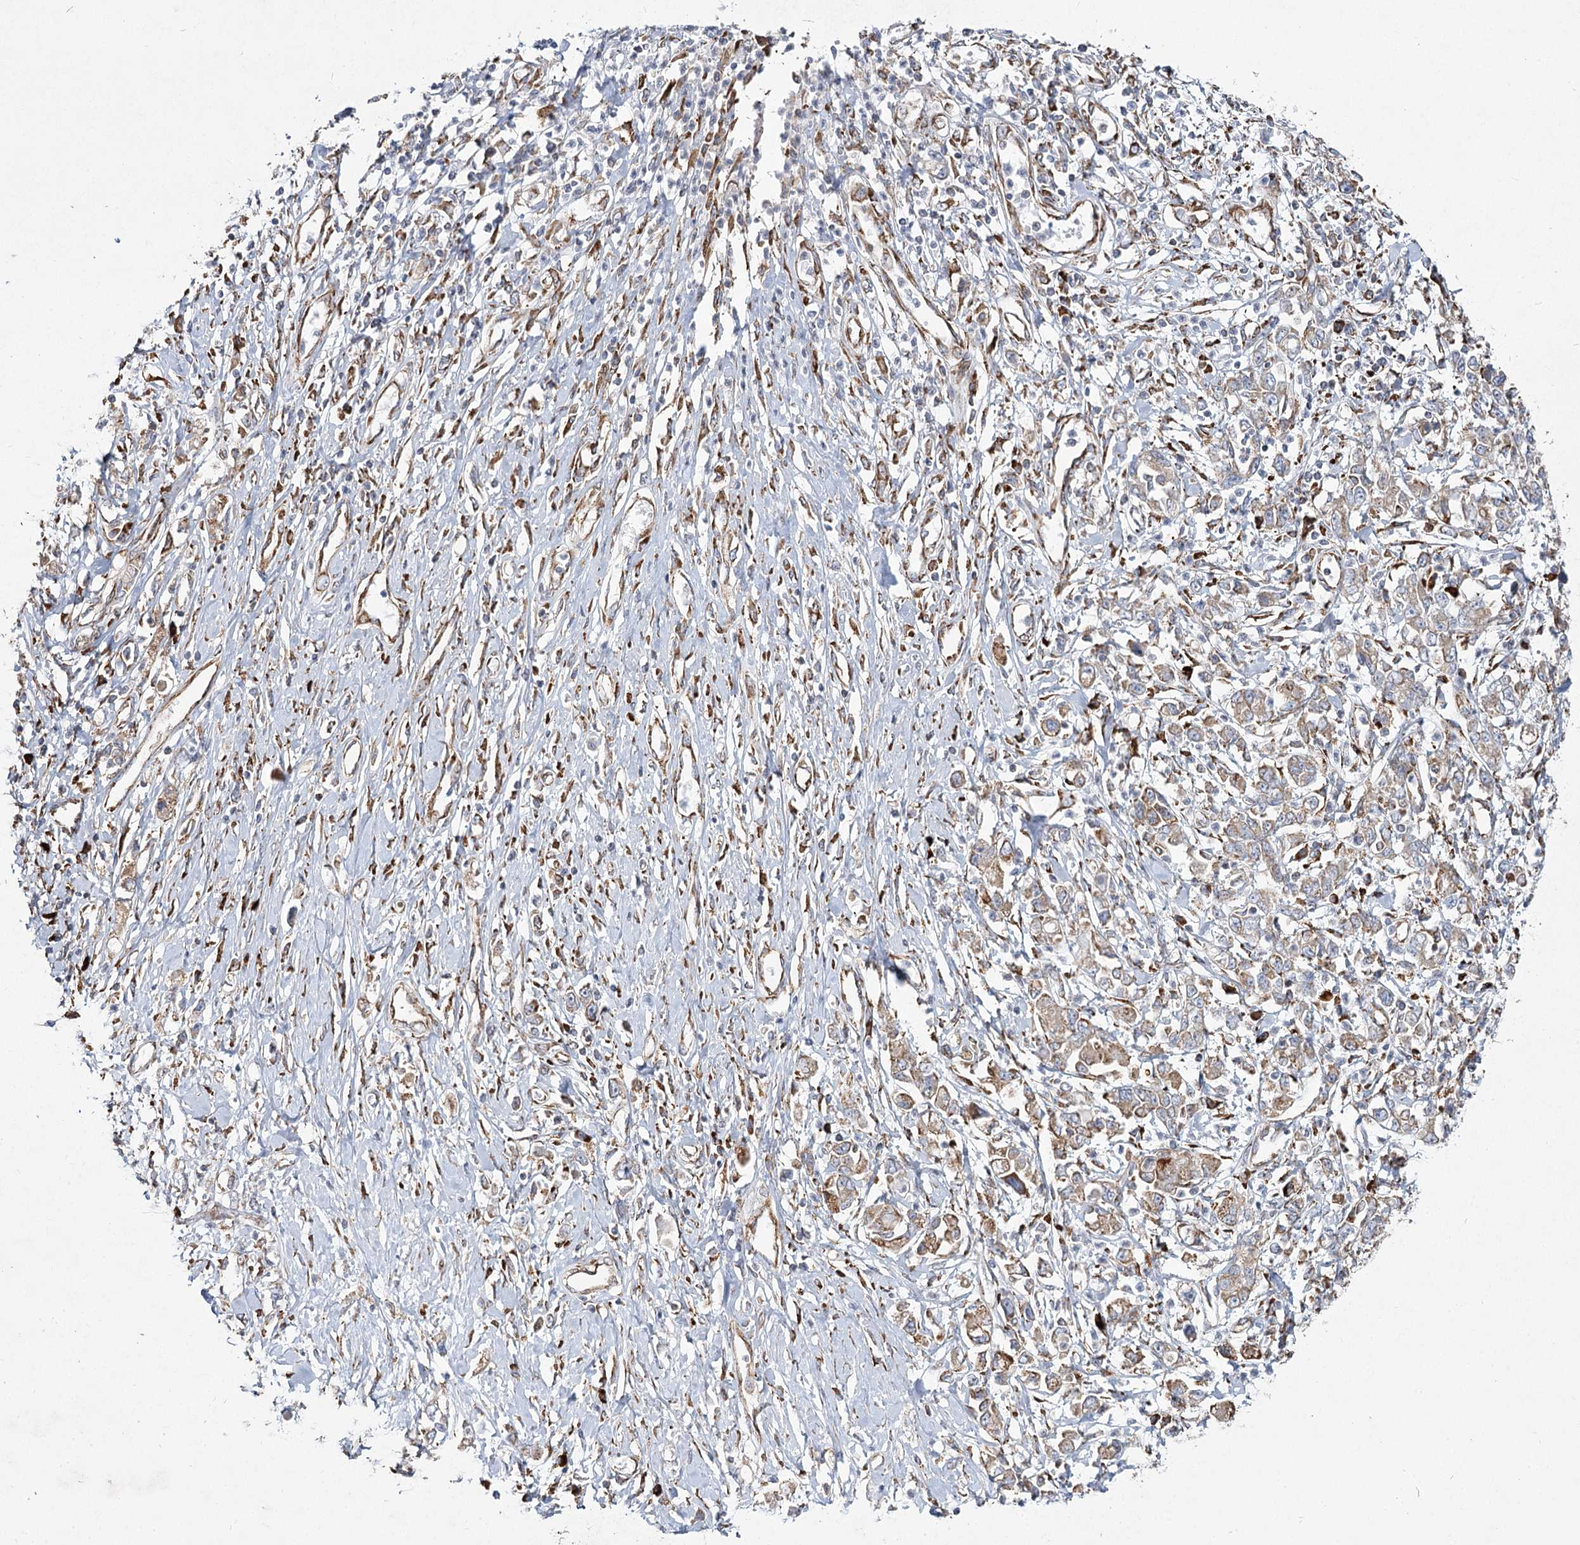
{"staining": {"intensity": "weak", "quantity": "25%-75%", "location": "cytoplasmic/membranous"}, "tissue": "stomach cancer", "cell_type": "Tumor cells", "image_type": "cancer", "snomed": [{"axis": "morphology", "description": "Adenocarcinoma, NOS"}, {"axis": "topography", "description": "Stomach"}], "caption": "DAB immunohistochemical staining of human stomach cancer exhibits weak cytoplasmic/membranous protein staining in about 25%-75% of tumor cells.", "gene": "NHLRC2", "patient": {"sex": "female", "age": 76}}